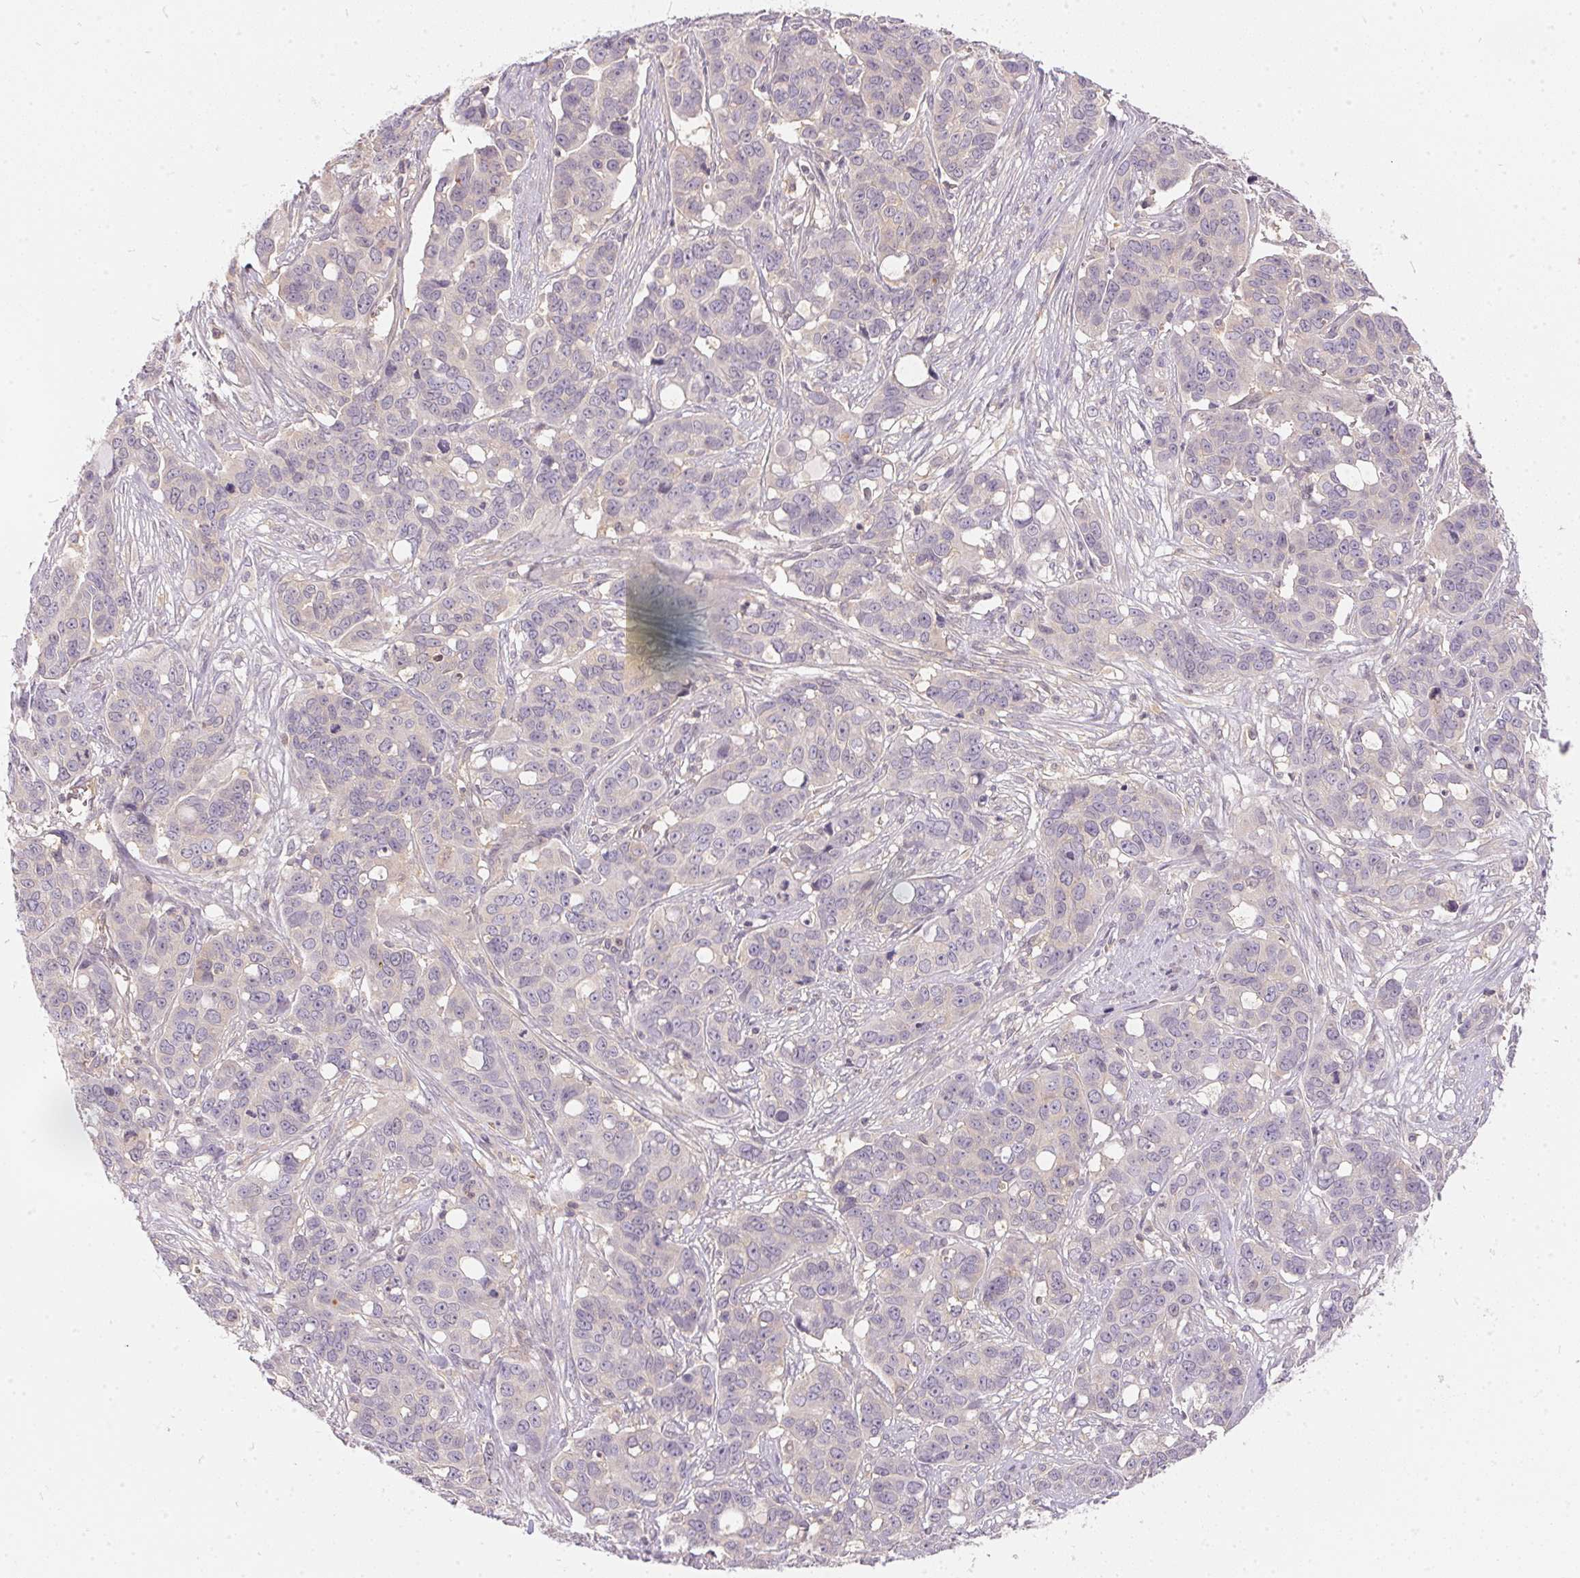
{"staining": {"intensity": "negative", "quantity": "none", "location": "none"}, "tissue": "ovarian cancer", "cell_type": "Tumor cells", "image_type": "cancer", "snomed": [{"axis": "morphology", "description": "Carcinoma, endometroid"}, {"axis": "topography", "description": "Ovary"}], "caption": "Immunohistochemistry (IHC) image of neoplastic tissue: ovarian endometroid carcinoma stained with DAB displays no significant protein staining in tumor cells.", "gene": "BLMH", "patient": {"sex": "female", "age": 78}}